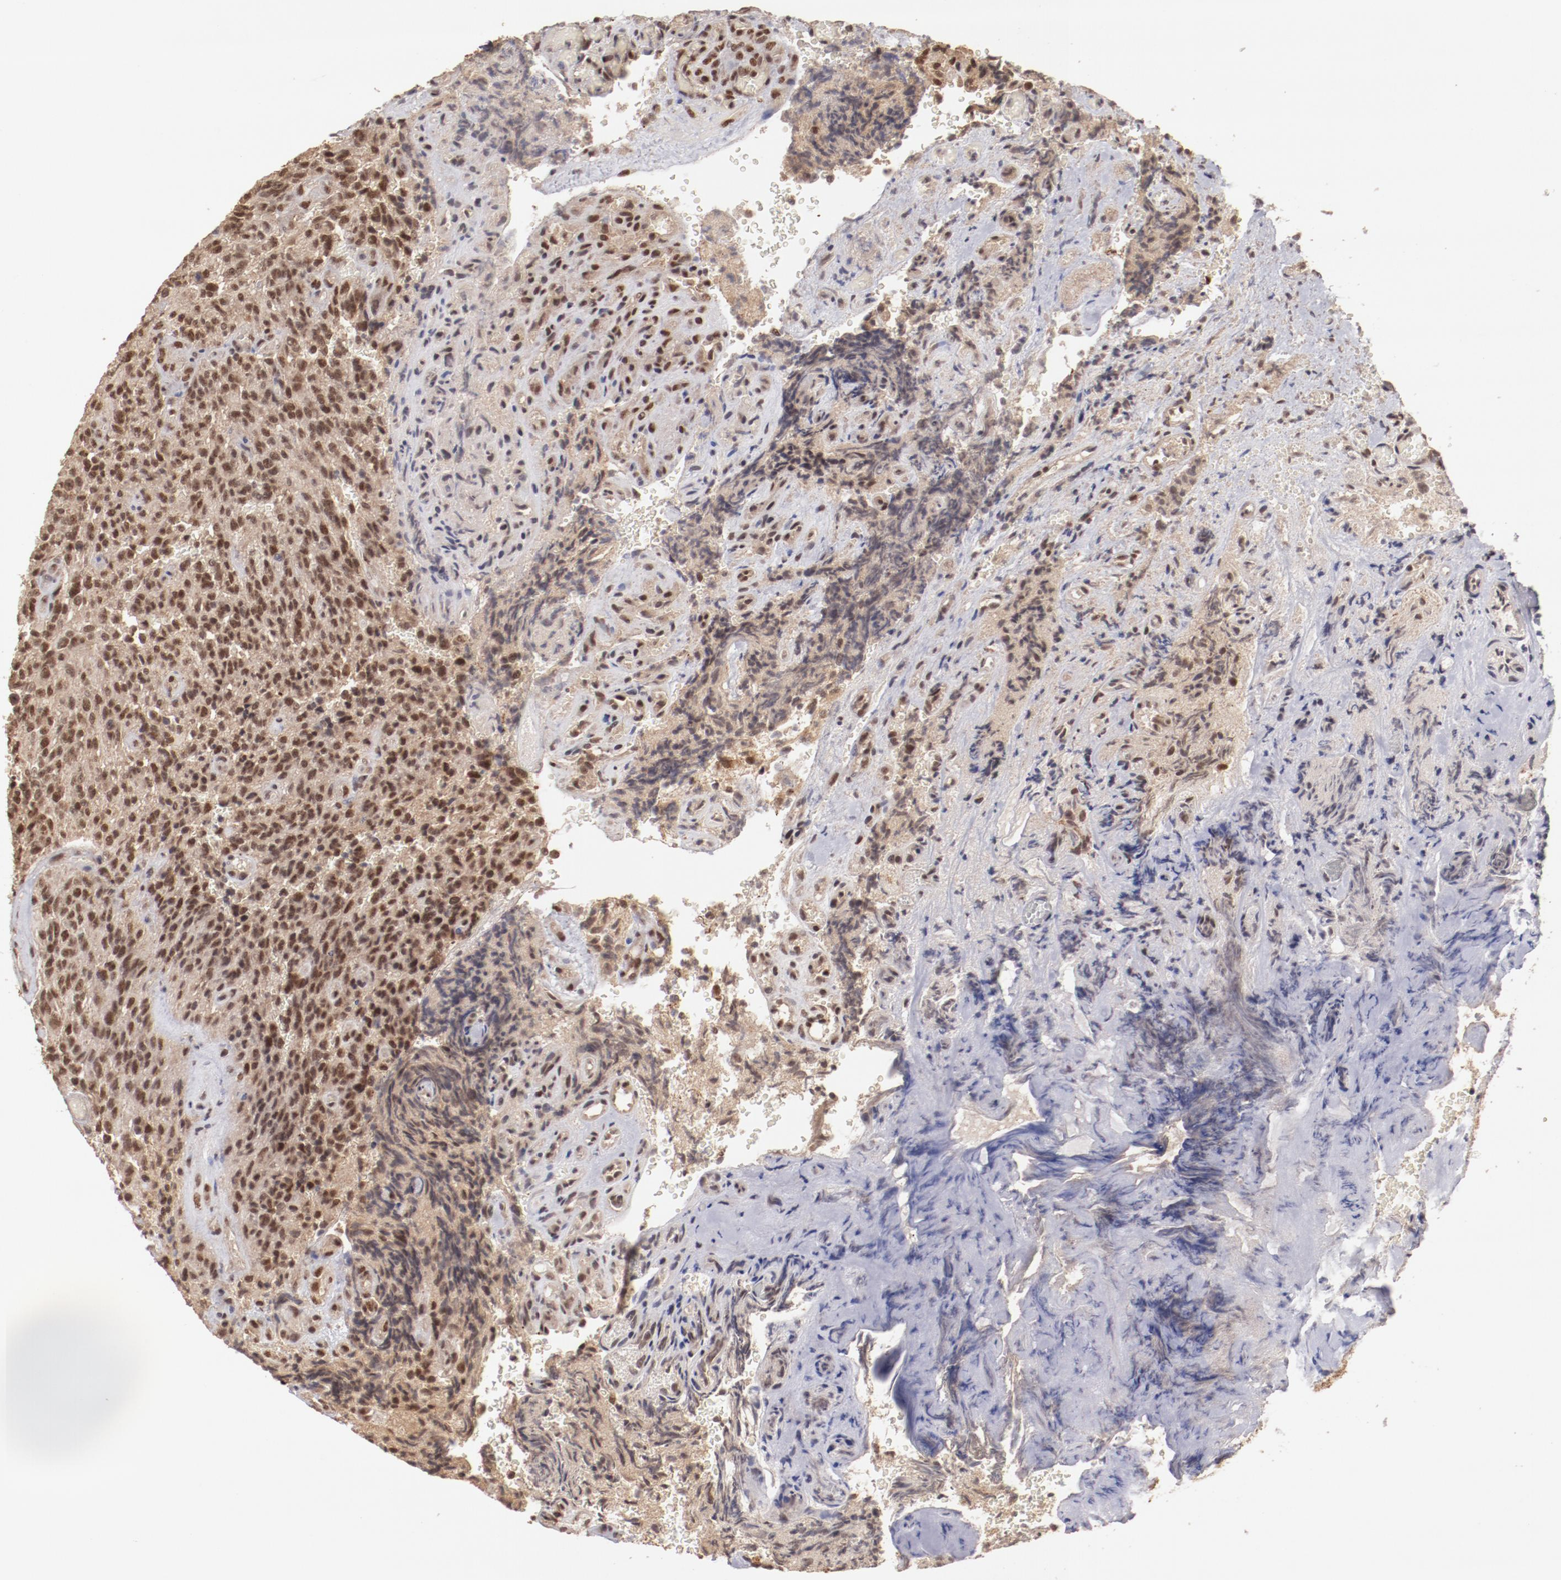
{"staining": {"intensity": "strong", "quantity": ">75%", "location": "nuclear"}, "tissue": "glioma", "cell_type": "Tumor cells", "image_type": "cancer", "snomed": [{"axis": "morphology", "description": "Normal tissue, NOS"}, {"axis": "morphology", "description": "Glioma, malignant, High grade"}, {"axis": "topography", "description": "Cerebral cortex"}], "caption": "This is a histology image of immunohistochemistry (IHC) staining of malignant glioma (high-grade), which shows strong expression in the nuclear of tumor cells.", "gene": "CLOCK", "patient": {"sex": "male", "age": 56}}